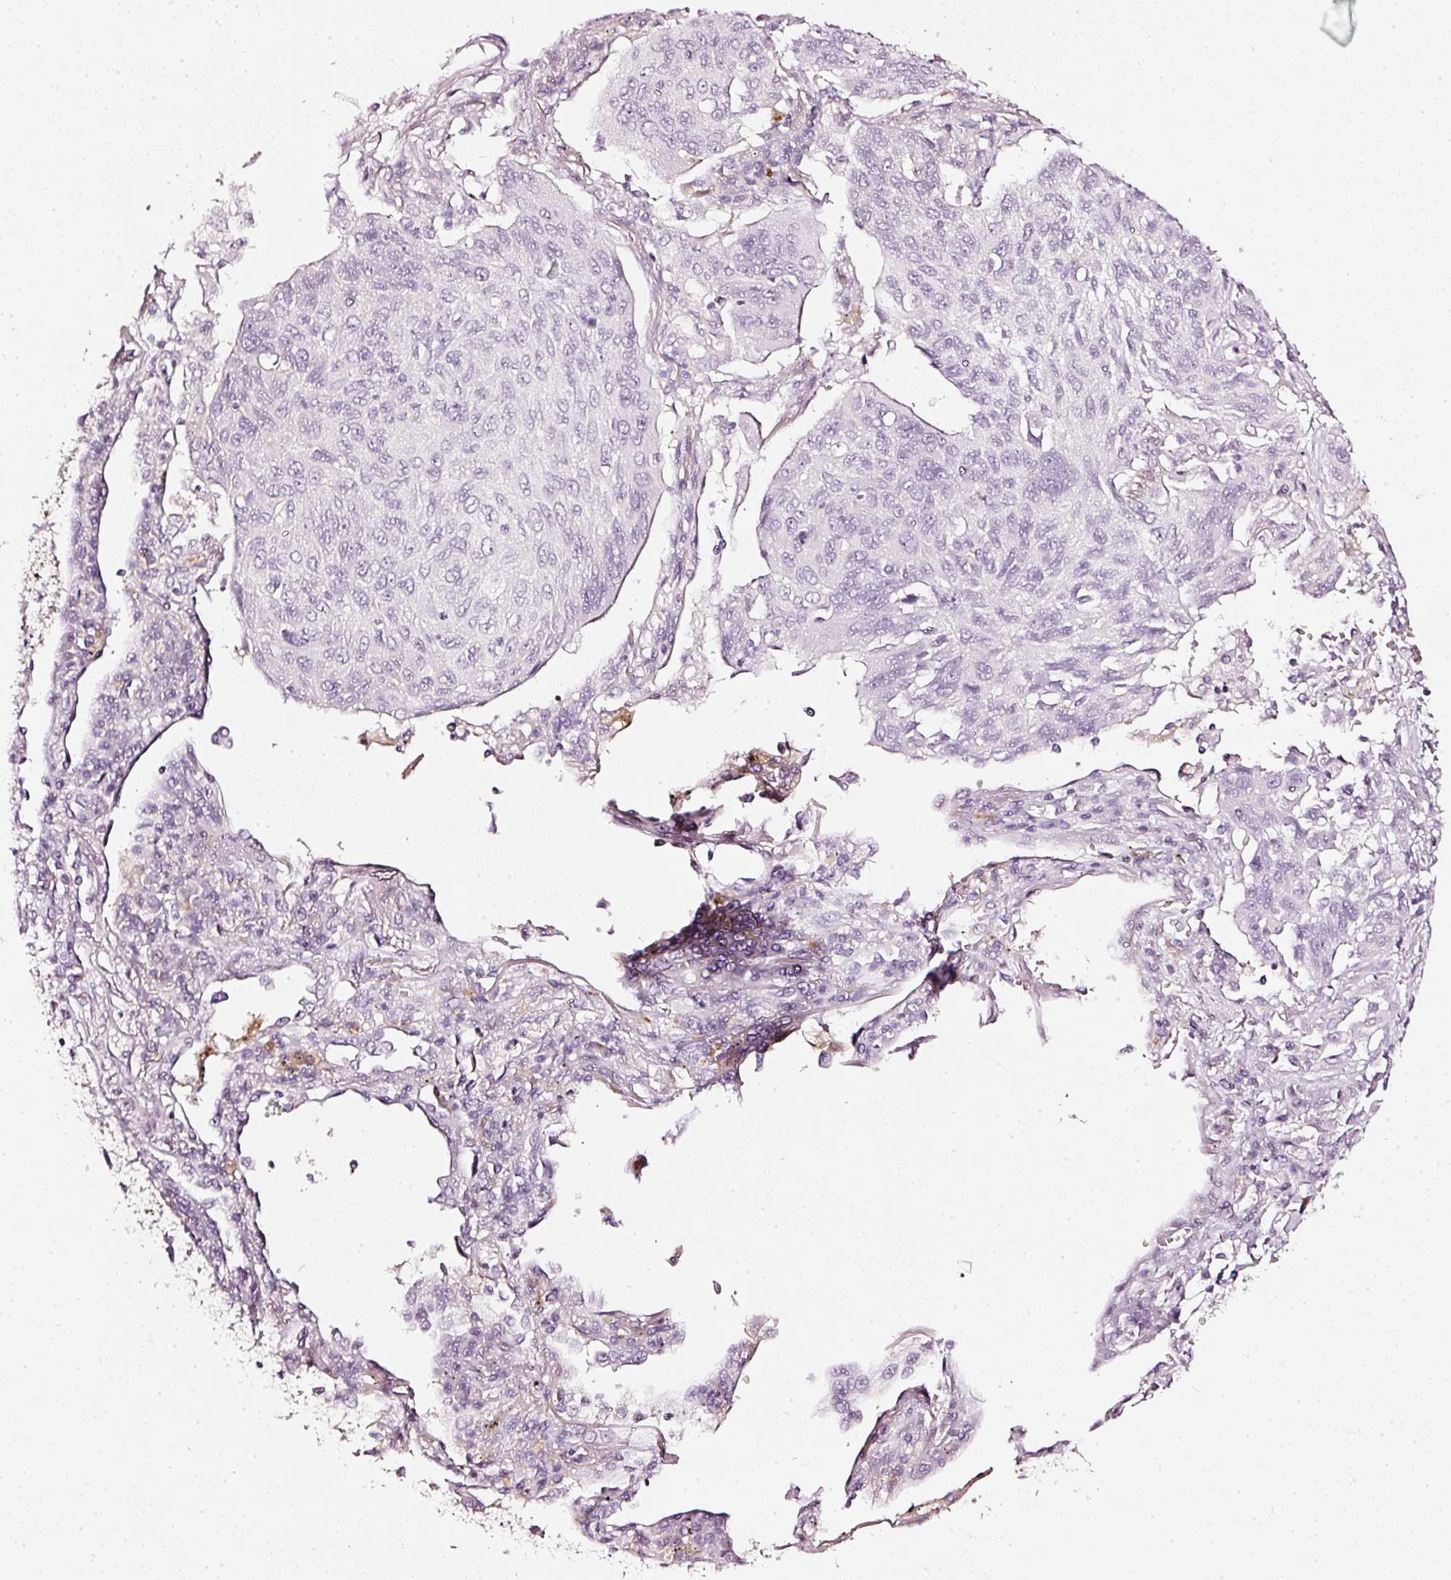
{"staining": {"intensity": "negative", "quantity": "none", "location": "none"}, "tissue": "lung cancer", "cell_type": "Tumor cells", "image_type": "cancer", "snomed": [{"axis": "morphology", "description": "Squamous cell carcinoma, NOS"}, {"axis": "topography", "description": "Lung"}], "caption": "This is a image of IHC staining of lung squamous cell carcinoma, which shows no expression in tumor cells.", "gene": "CNP", "patient": {"sex": "female", "age": 66}}